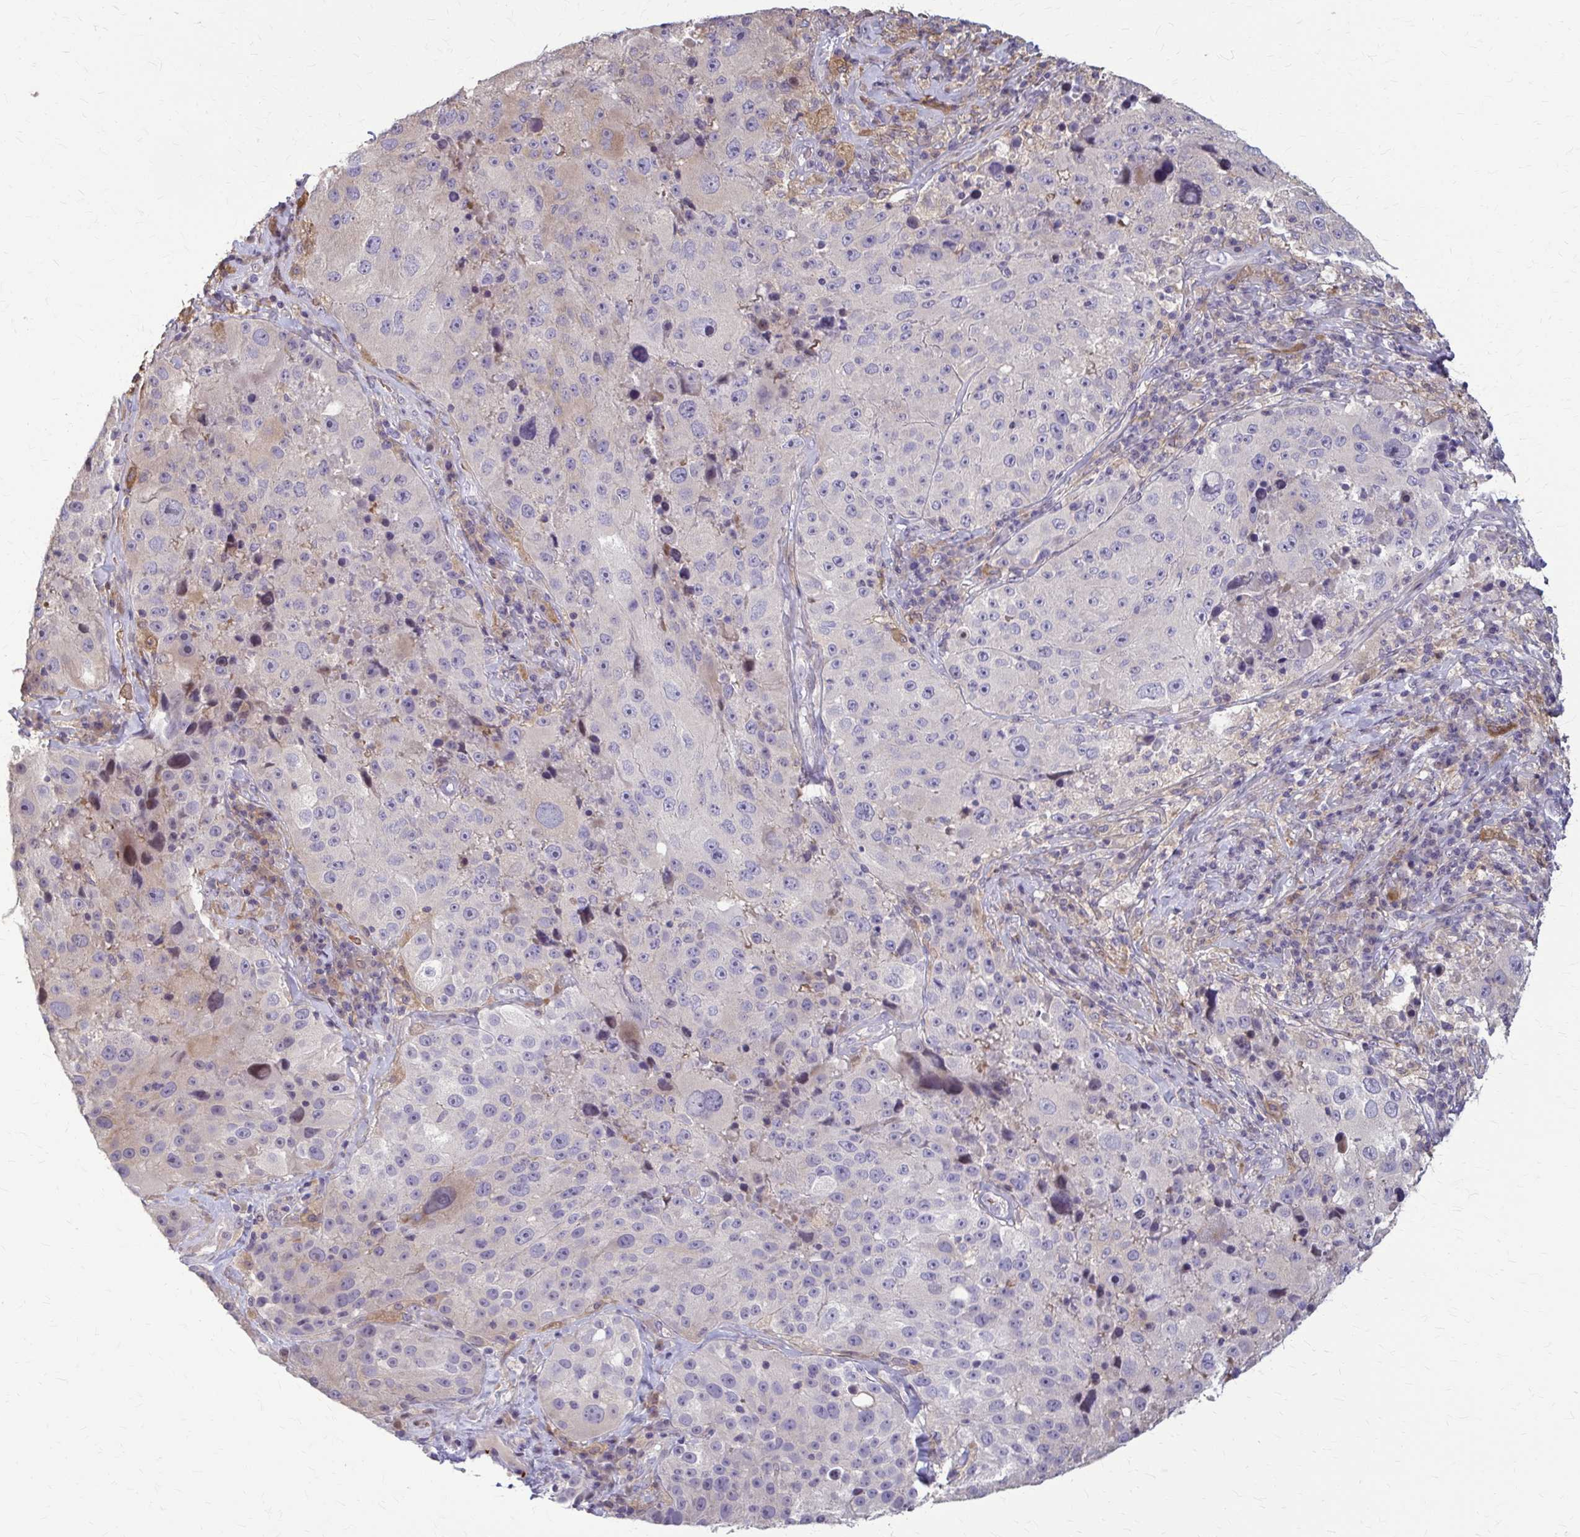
{"staining": {"intensity": "weak", "quantity": "<25%", "location": "cytoplasmic/membranous"}, "tissue": "melanoma", "cell_type": "Tumor cells", "image_type": "cancer", "snomed": [{"axis": "morphology", "description": "Malignant melanoma, Metastatic site"}, {"axis": "topography", "description": "Lymph node"}], "caption": "The image reveals no significant positivity in tumor cells of melanoma.", "gene": "ZNF34", "patient": {"sex": "male", "age": 62}}